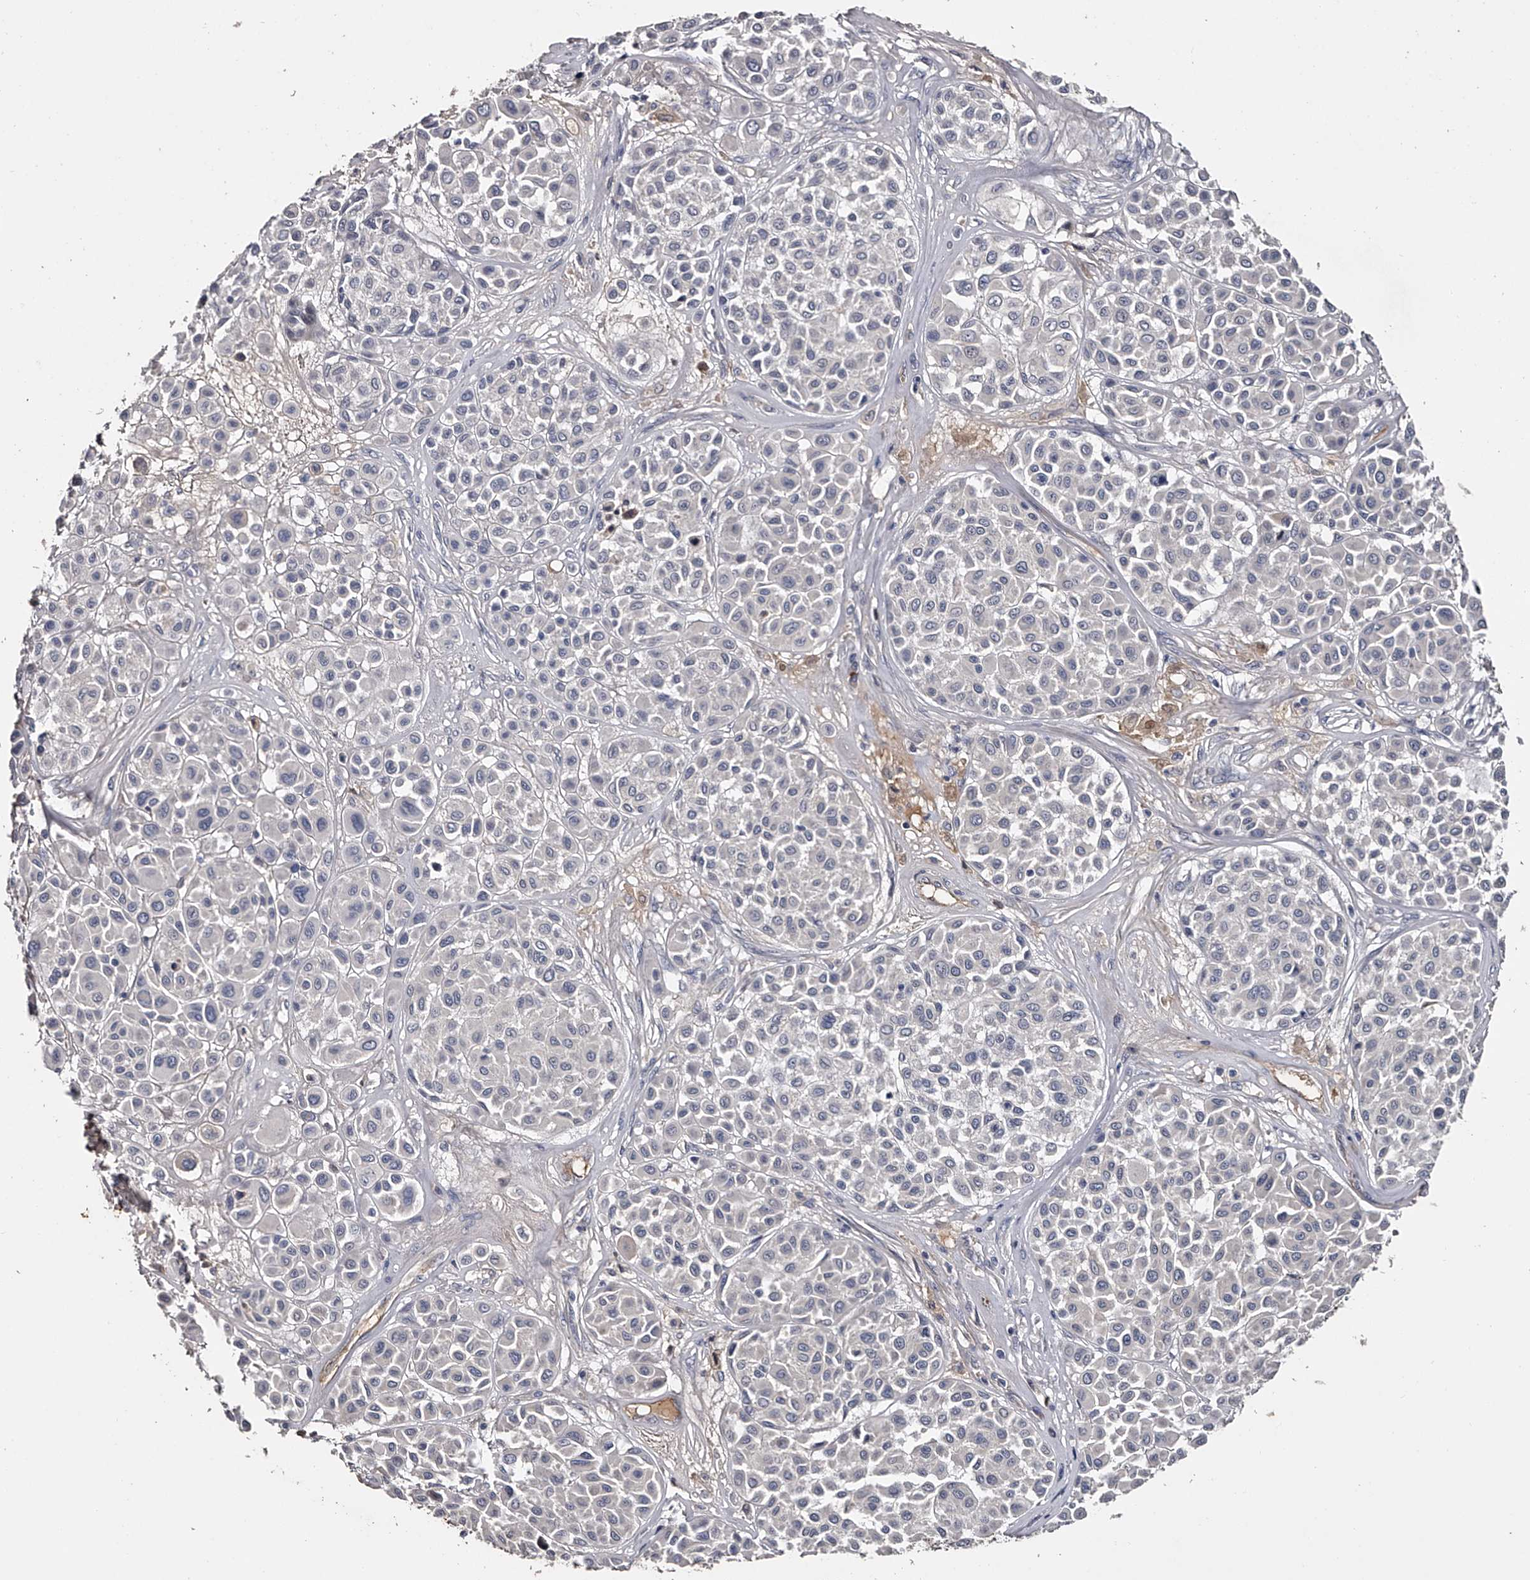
{"staining": {"intensity": "negative", "quantity": "none", "location": "none"}, "tissue": "melanoma", "cell_type": "Tumor cells", "image_type": "cancer", "snomed": [{"axis": "morphology", "description": "Malignant melanoma, Metastatic site"}, {"axis": "topography", "description": "Soft tissue"}], "caption": "Immunohistochemical staining of malignant melanoma (metastatic site) demonstrates no significant positivity in tumor cells.", "gene": "MDN1", "patient": {"sex": "male", "age": 41}}